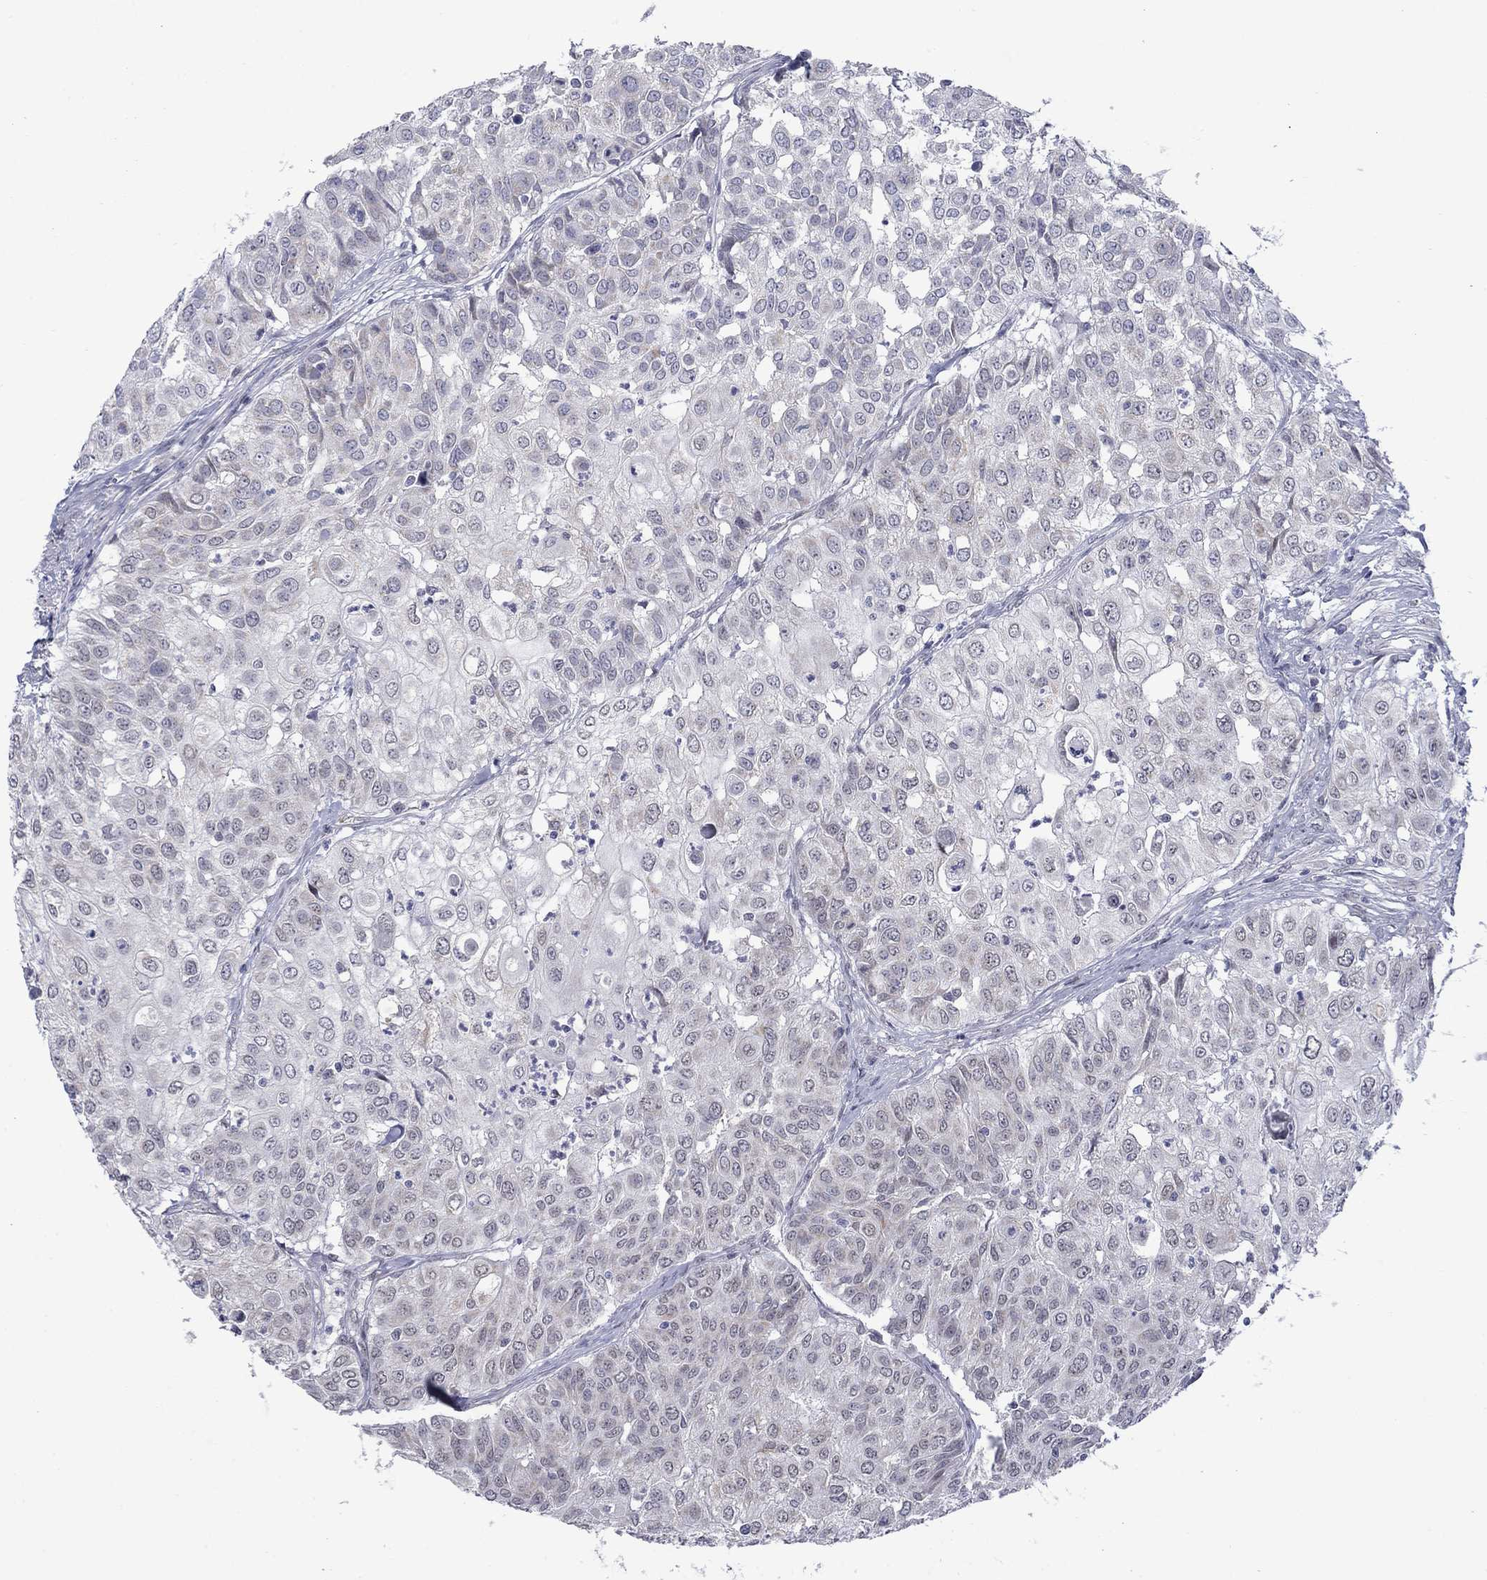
{"staining": {"intensity": "negative", "quantity": "none", "location": "none"}, "tissue": "urothelial cancer", "cell_type": "Tumor cells", "image_type": "cancer", "snomed": [{"axis": "morphology", "description": "Urothelial carcinoma, High grade"}, {"axis": "topography", "description": "Urinary bladder"}], "caption": "The histopathology image shows no significant positivity in tumor cells of high-grade urothelial carcinoma.", "gene": "KCNJ16", "patient": {"sex": "female", "age": 79}}